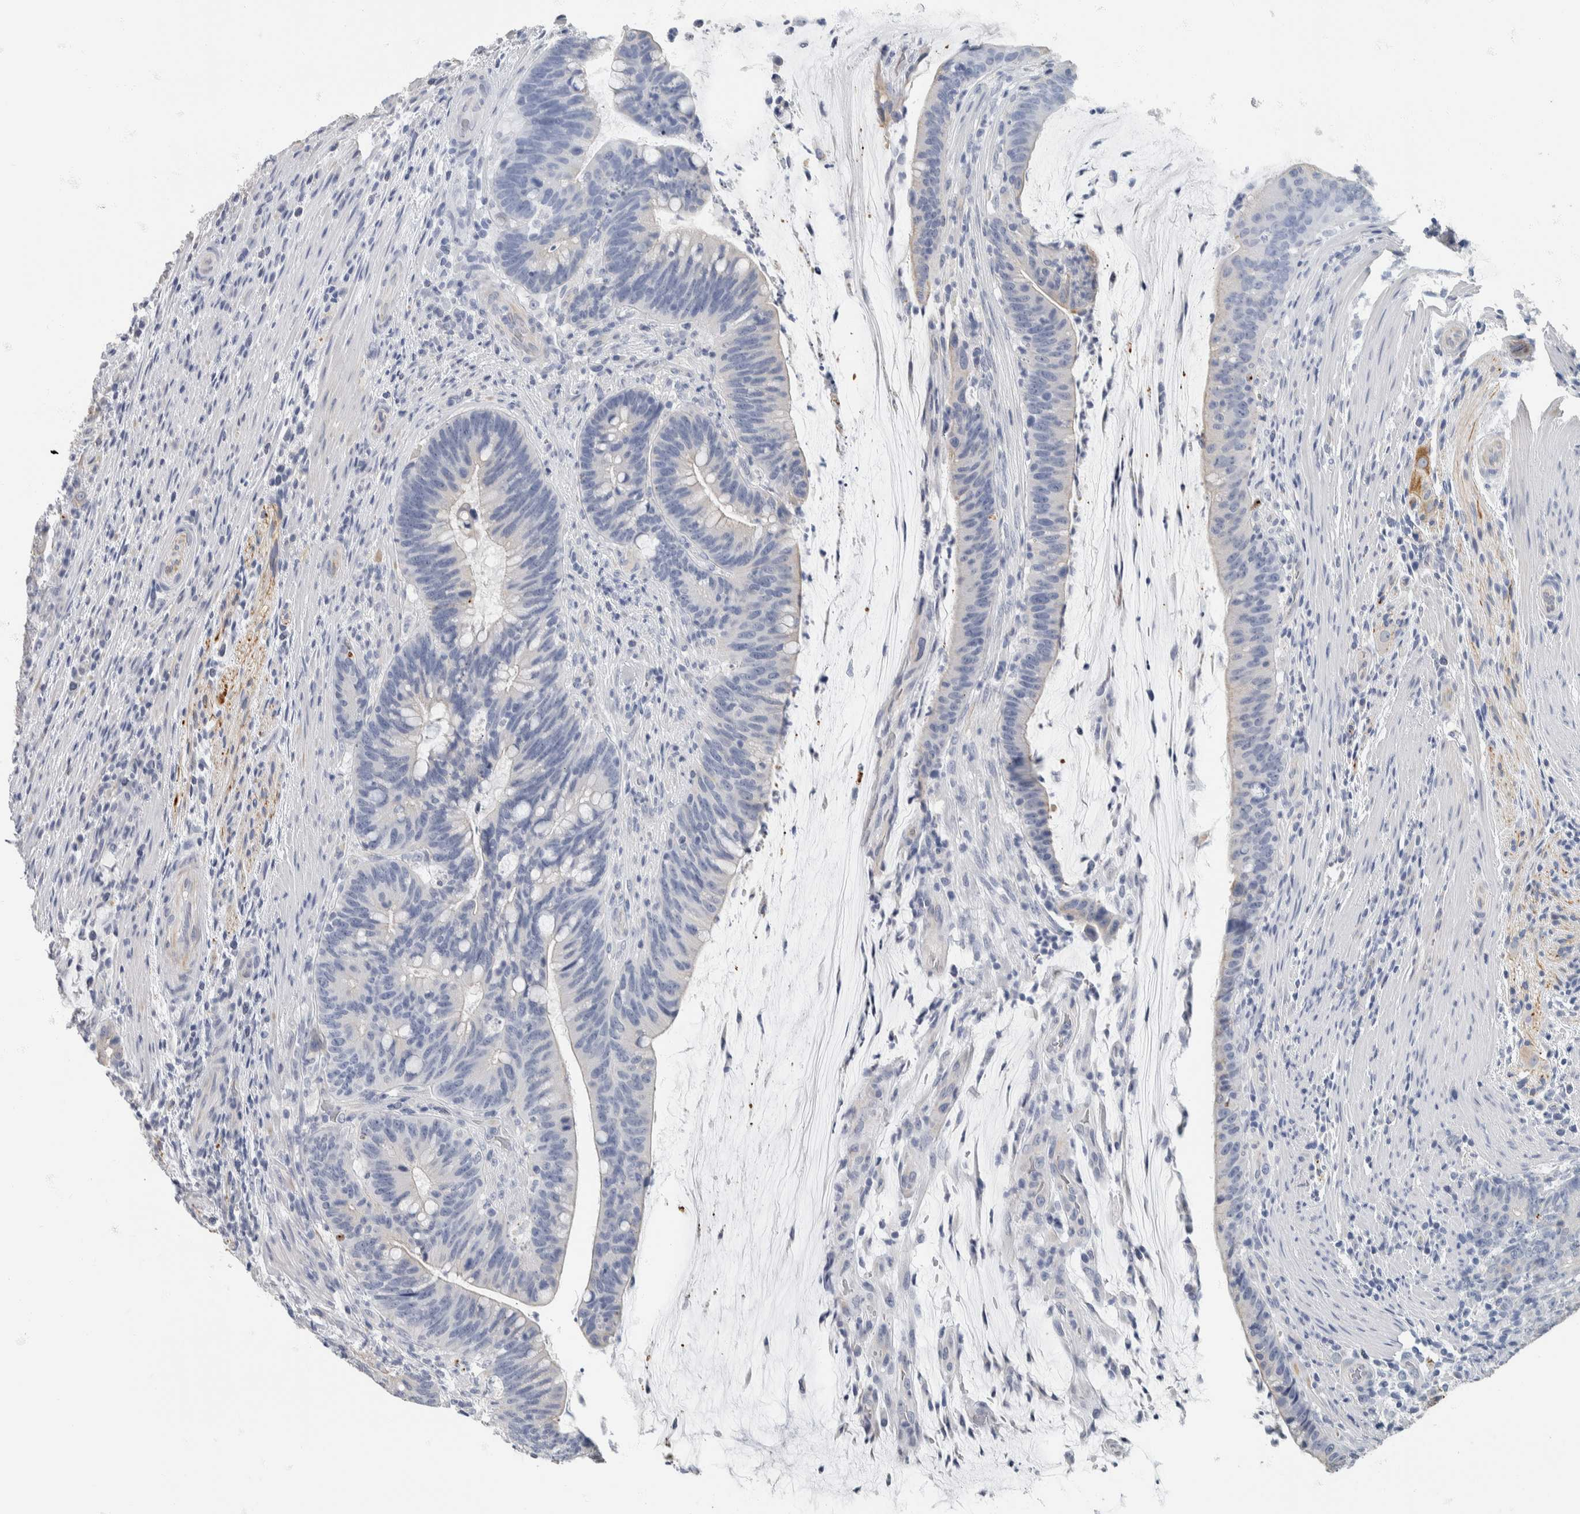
{"staining": {"intensity": "negative", "quantity": "none", "location": "none"}, "tissue": "colorectal cancer", "cell_type": "Tumor cells", "image_type": "cancer", "snomed": [{"axis": "morphology", "description": "Adenocarcinoma, NOS"}, {"axis": "topography", "description": "Colon"}], "caption": "Colorectal adenocarcinoma was stained to show a protein in brown. There is no significant expression in tumor cells.", "gene": "NEFM", "patient": {"sex": "female", "age": 66}}